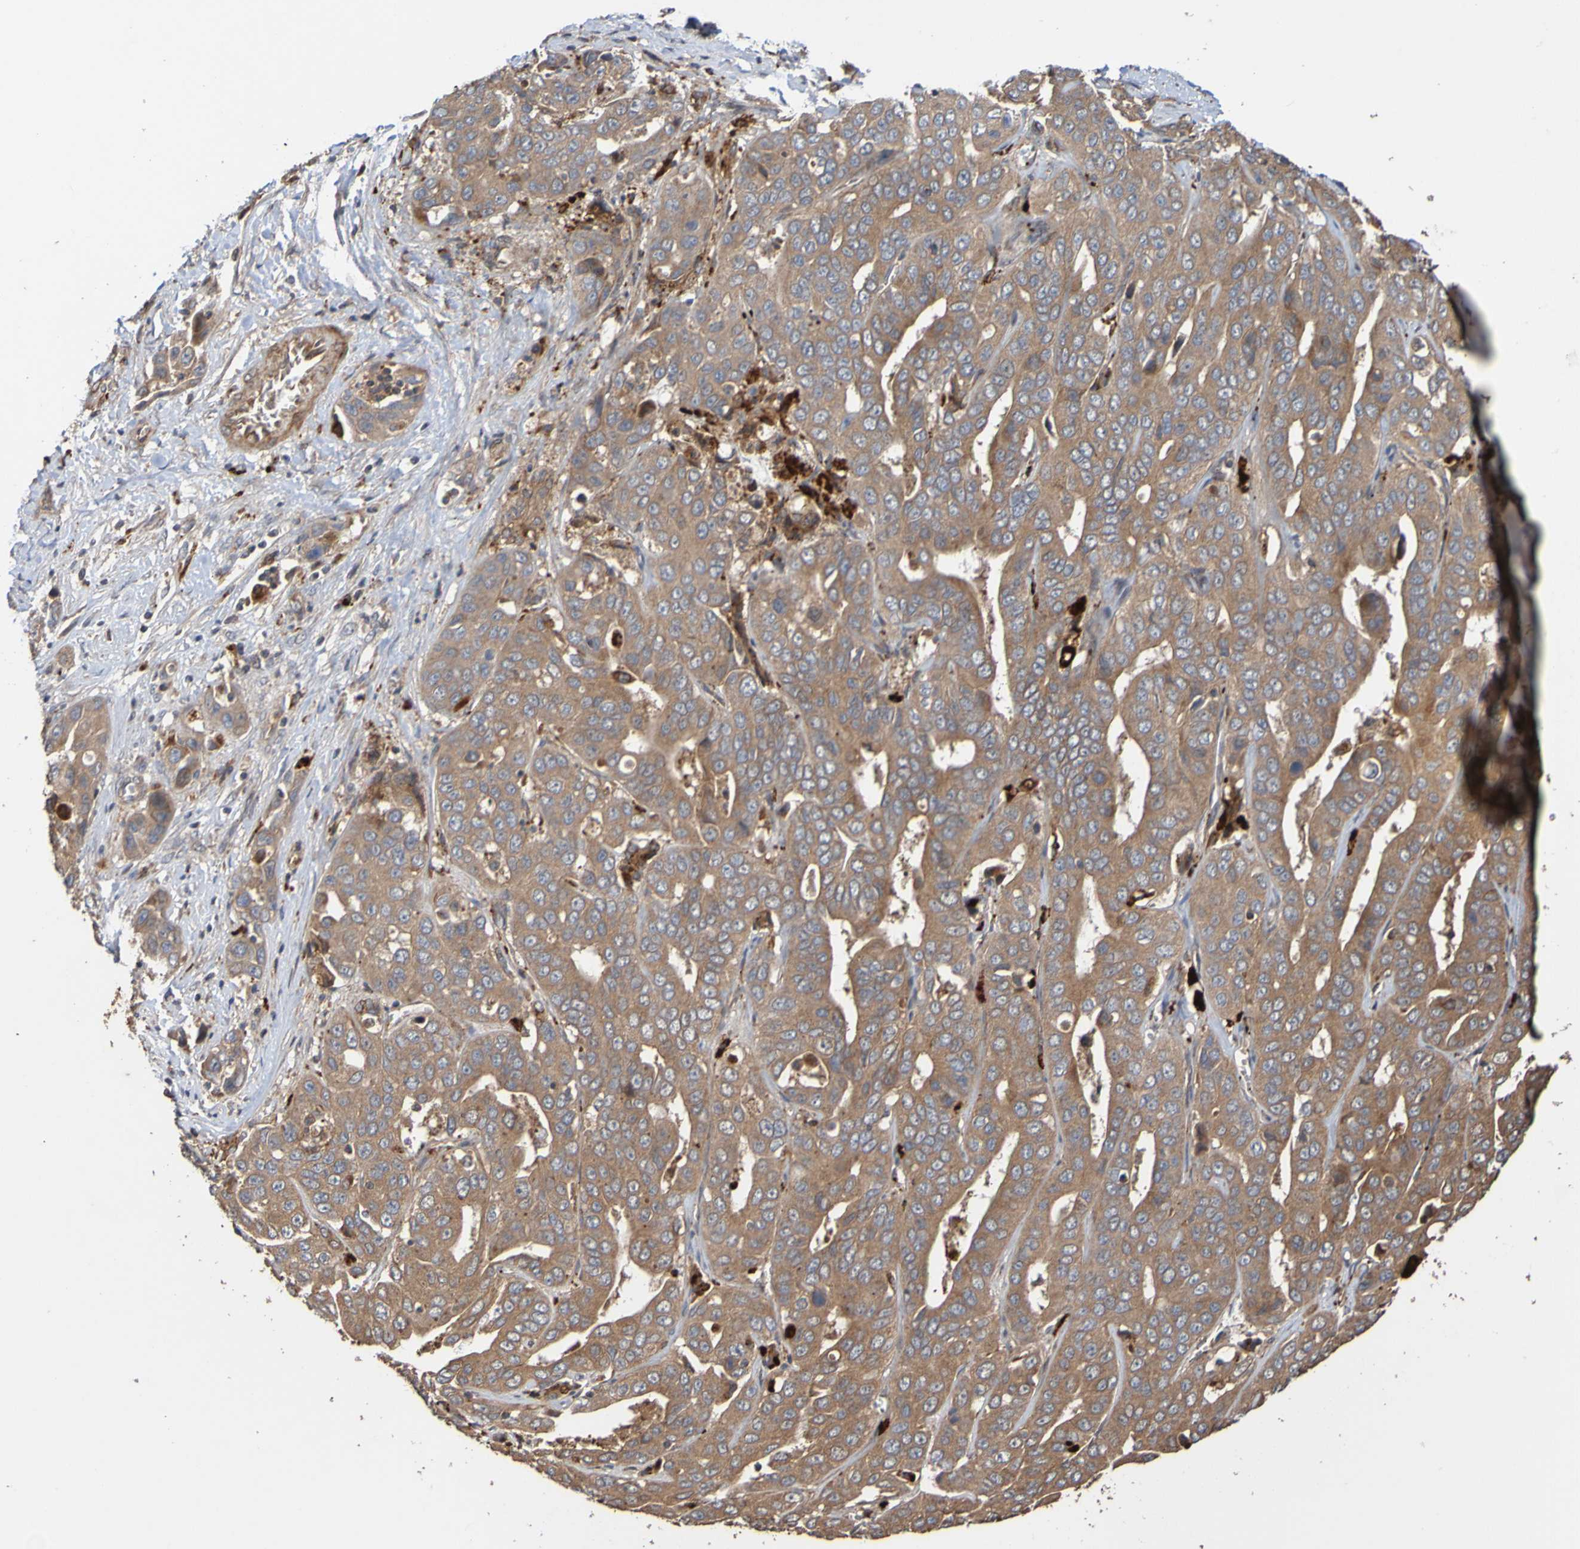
{"staining": {"intensity": "weak", "quantity": ">75%", "location": "cytoplasmic/membranous"}, "tissue": "liver cancer", "cell_type": "Tumor cells", "image_type": "cancer", "snomed": [{"axis": "morphology", "description": "Cholangiocarcinoma"}, {"axis": "topography", "description": "Liver"}], "caption": "This image exhibits immunohistochemistry (IHC) staining of human liver cancer (cholangiocarcinoma), with low weak cytoplasmic/membranous staining in approximately >75% of tumor cells.", "gene": "UCN", "patient": {"sex": "female", "age": 52}}